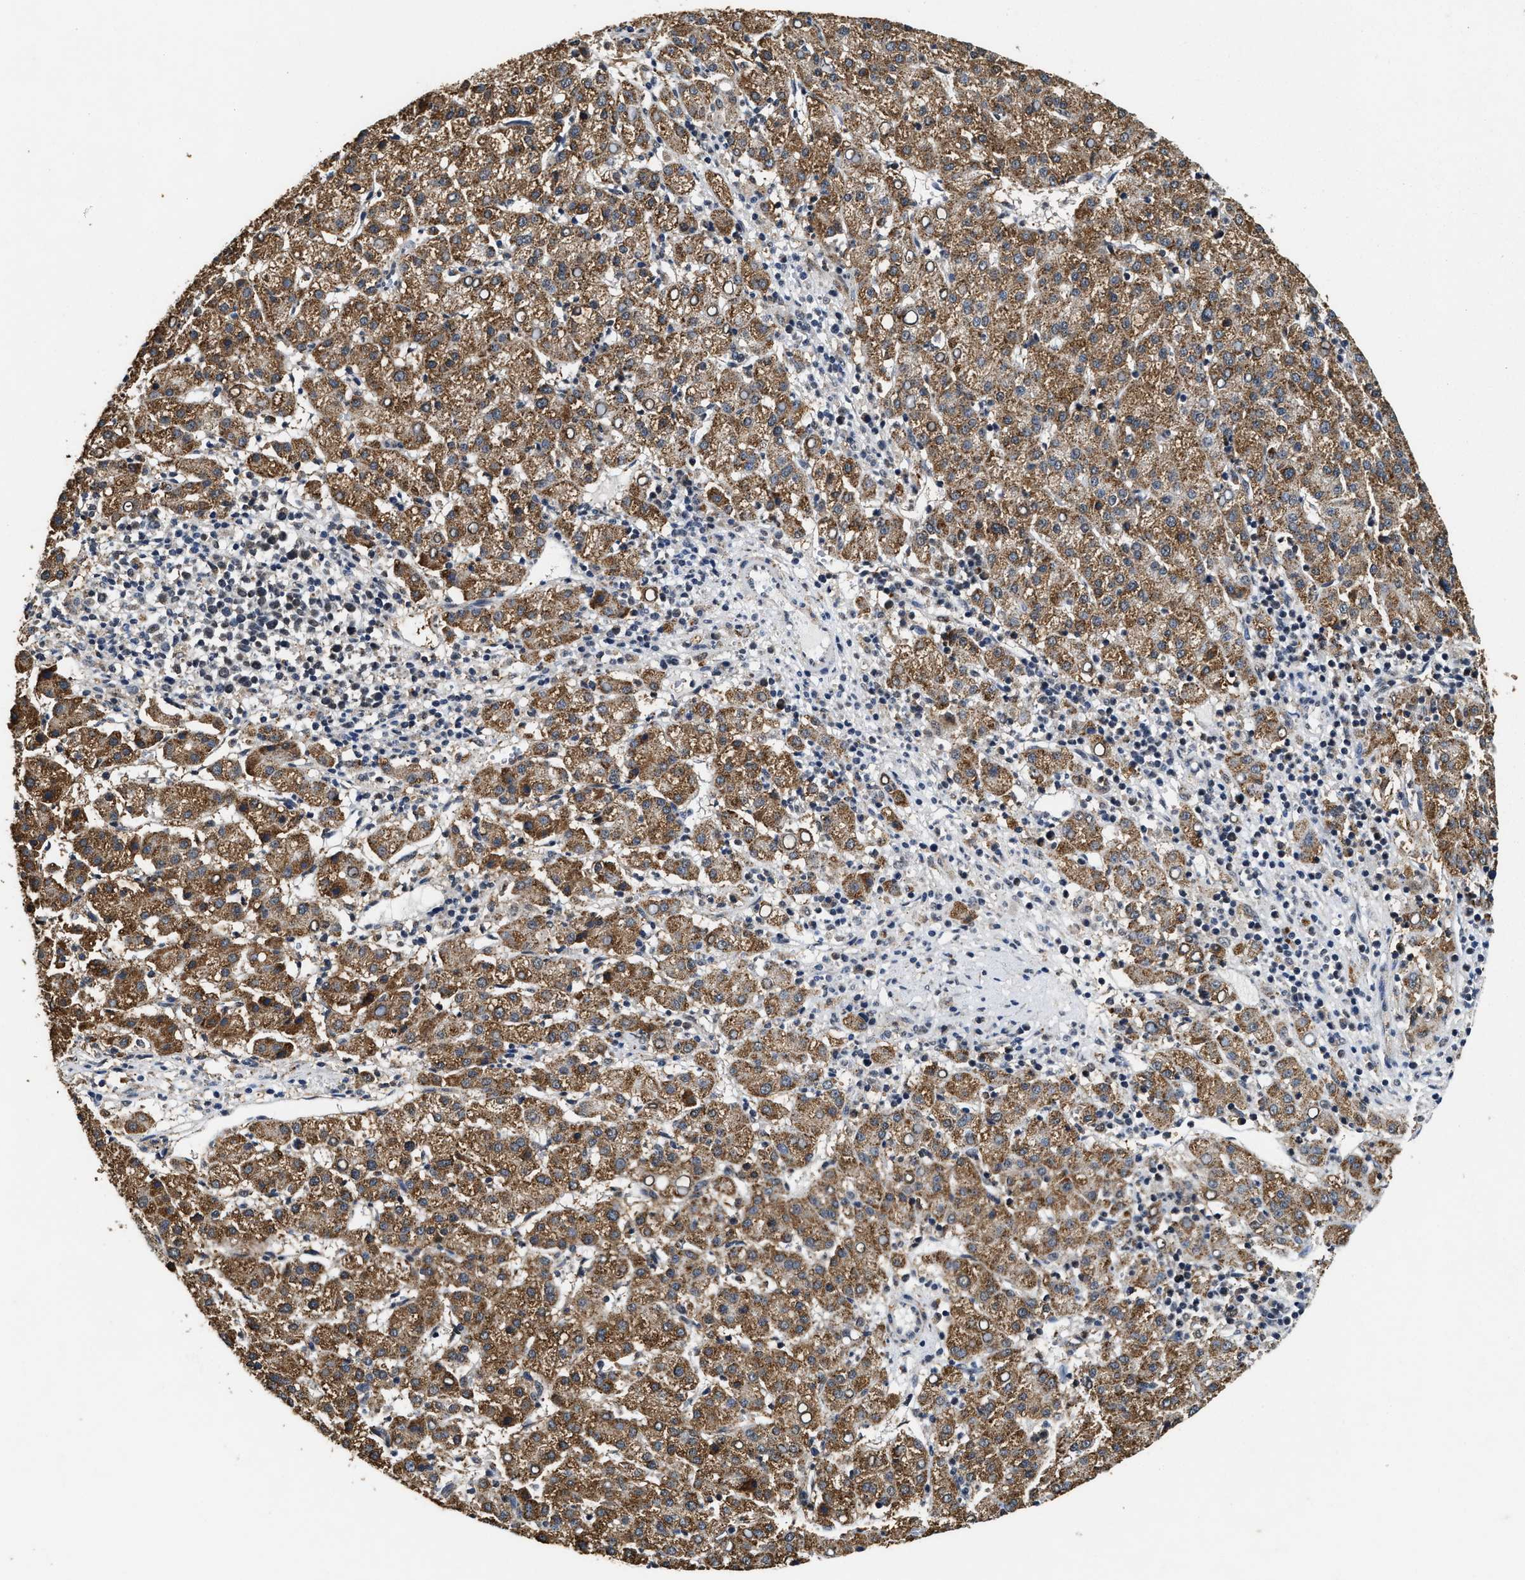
{"staining": {"intensity": "moderate", "quantity": ">75%", "location": "cytoplasmic/membranous"}, "tissue": "liver cancer", "cell_type": "Tumor cells", "image_type": "cancer", "snomed": [{"axis": "morphology", "description": "Carcinoma, Hepatocellular, NOS"}, {"axis": "topography", "description": "Liver"}], "caption": "This micrograph exhibits immunohistochemistry staining of hepatocellular carcinoma (liver), with medium moderate cytoplasmic/membranous staining in approximately >75% of tumor cells.", "gene": "ACOX1", "patient": {"sex": "female", "age": 58}}